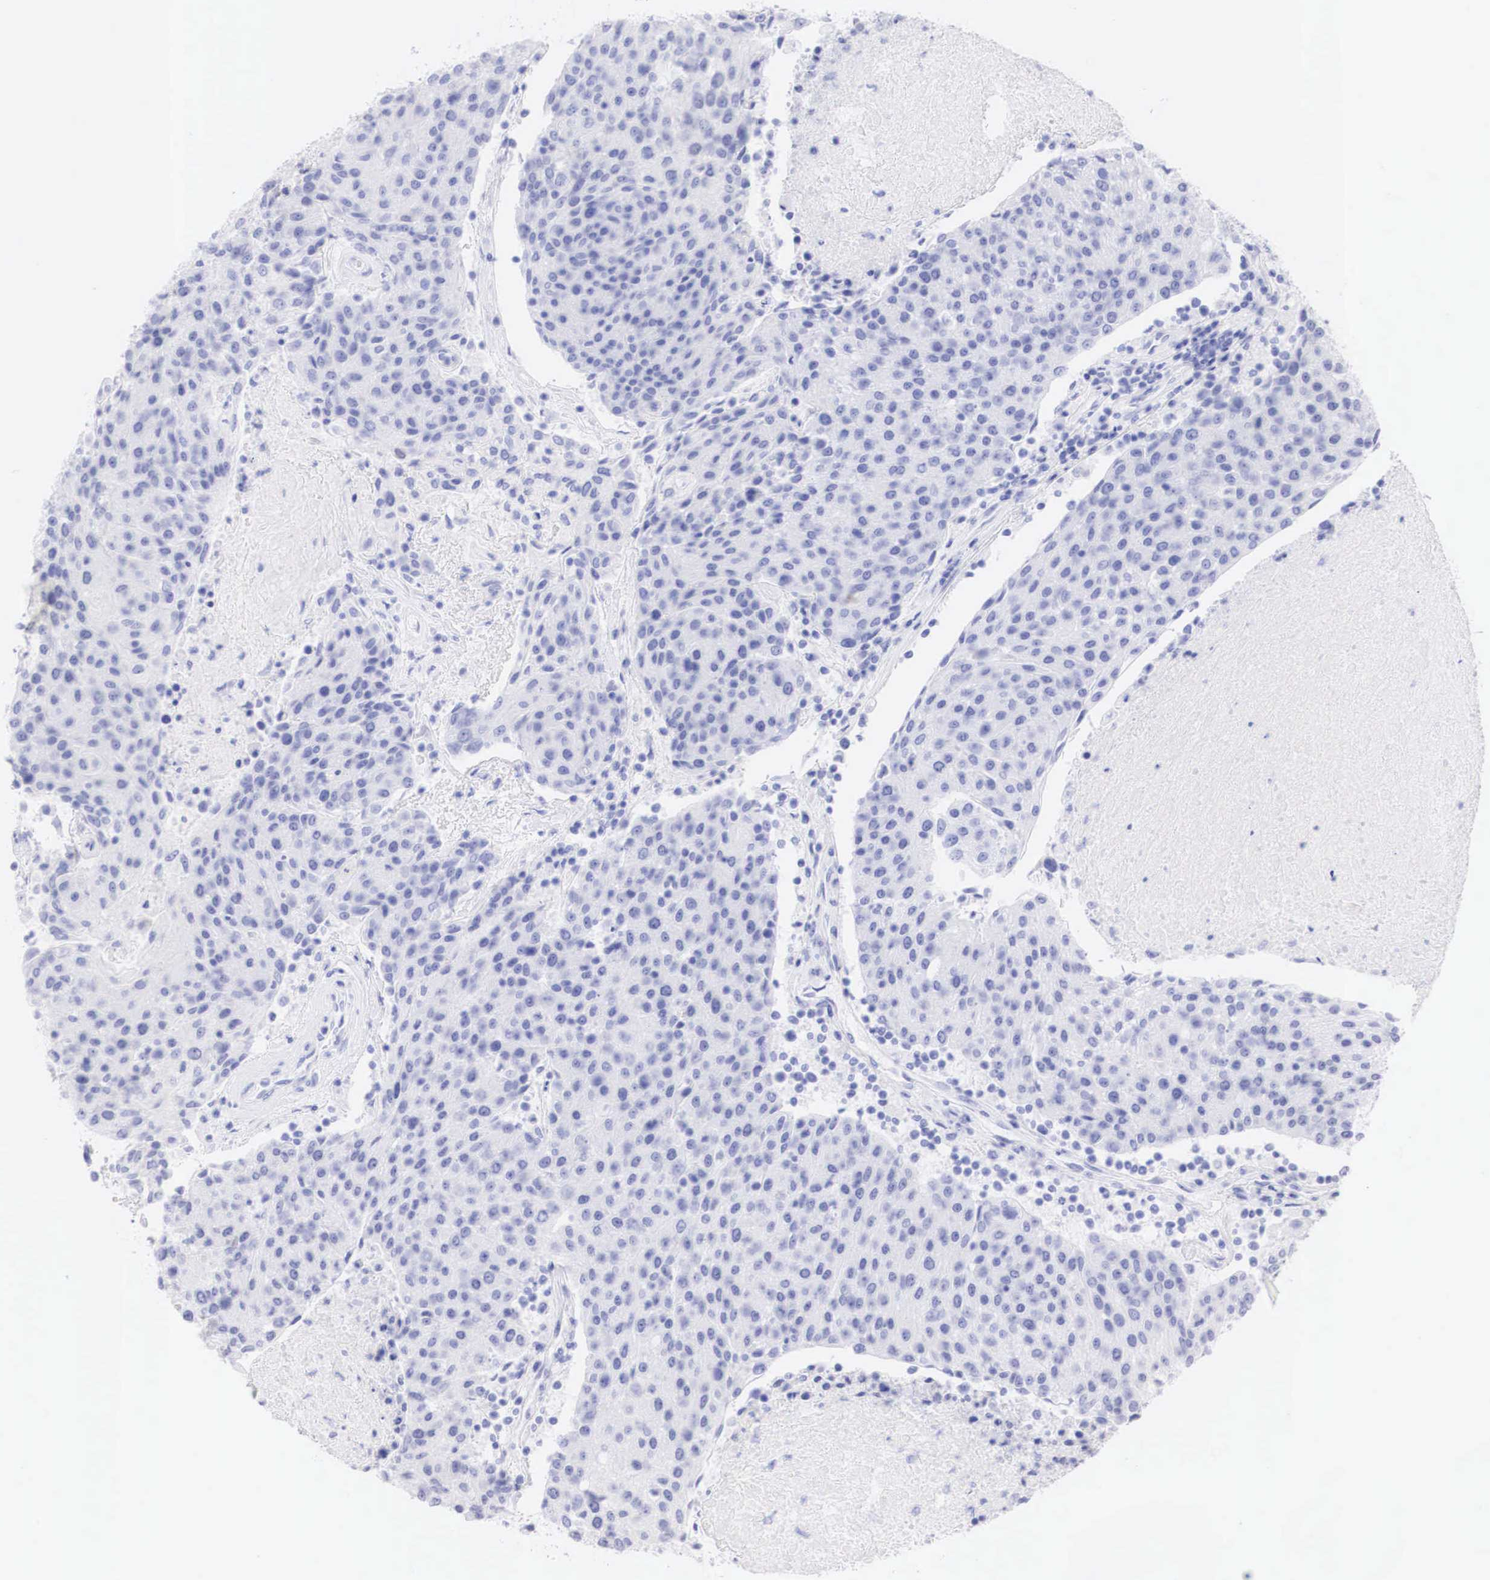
{"staining": {"intensity": "negative", "quantity": "none", "location": "none"}, "tissue": "urothelial cancer", "cell_type": "Tumor cells", "image_type": "cancer", "snomed": [{"axis": "morphology", "description": "Urothelial carcinoma, High grade"}, {"axis": "topography", "description": "Urinary bladder"}], "caption": "This is an immunohistochemistry micrograph of high-grade urothelial carcinoma. There is no positivity in tumor cells.", "gene": "TYR", "patient": {"sex": "female", "age": 85}}